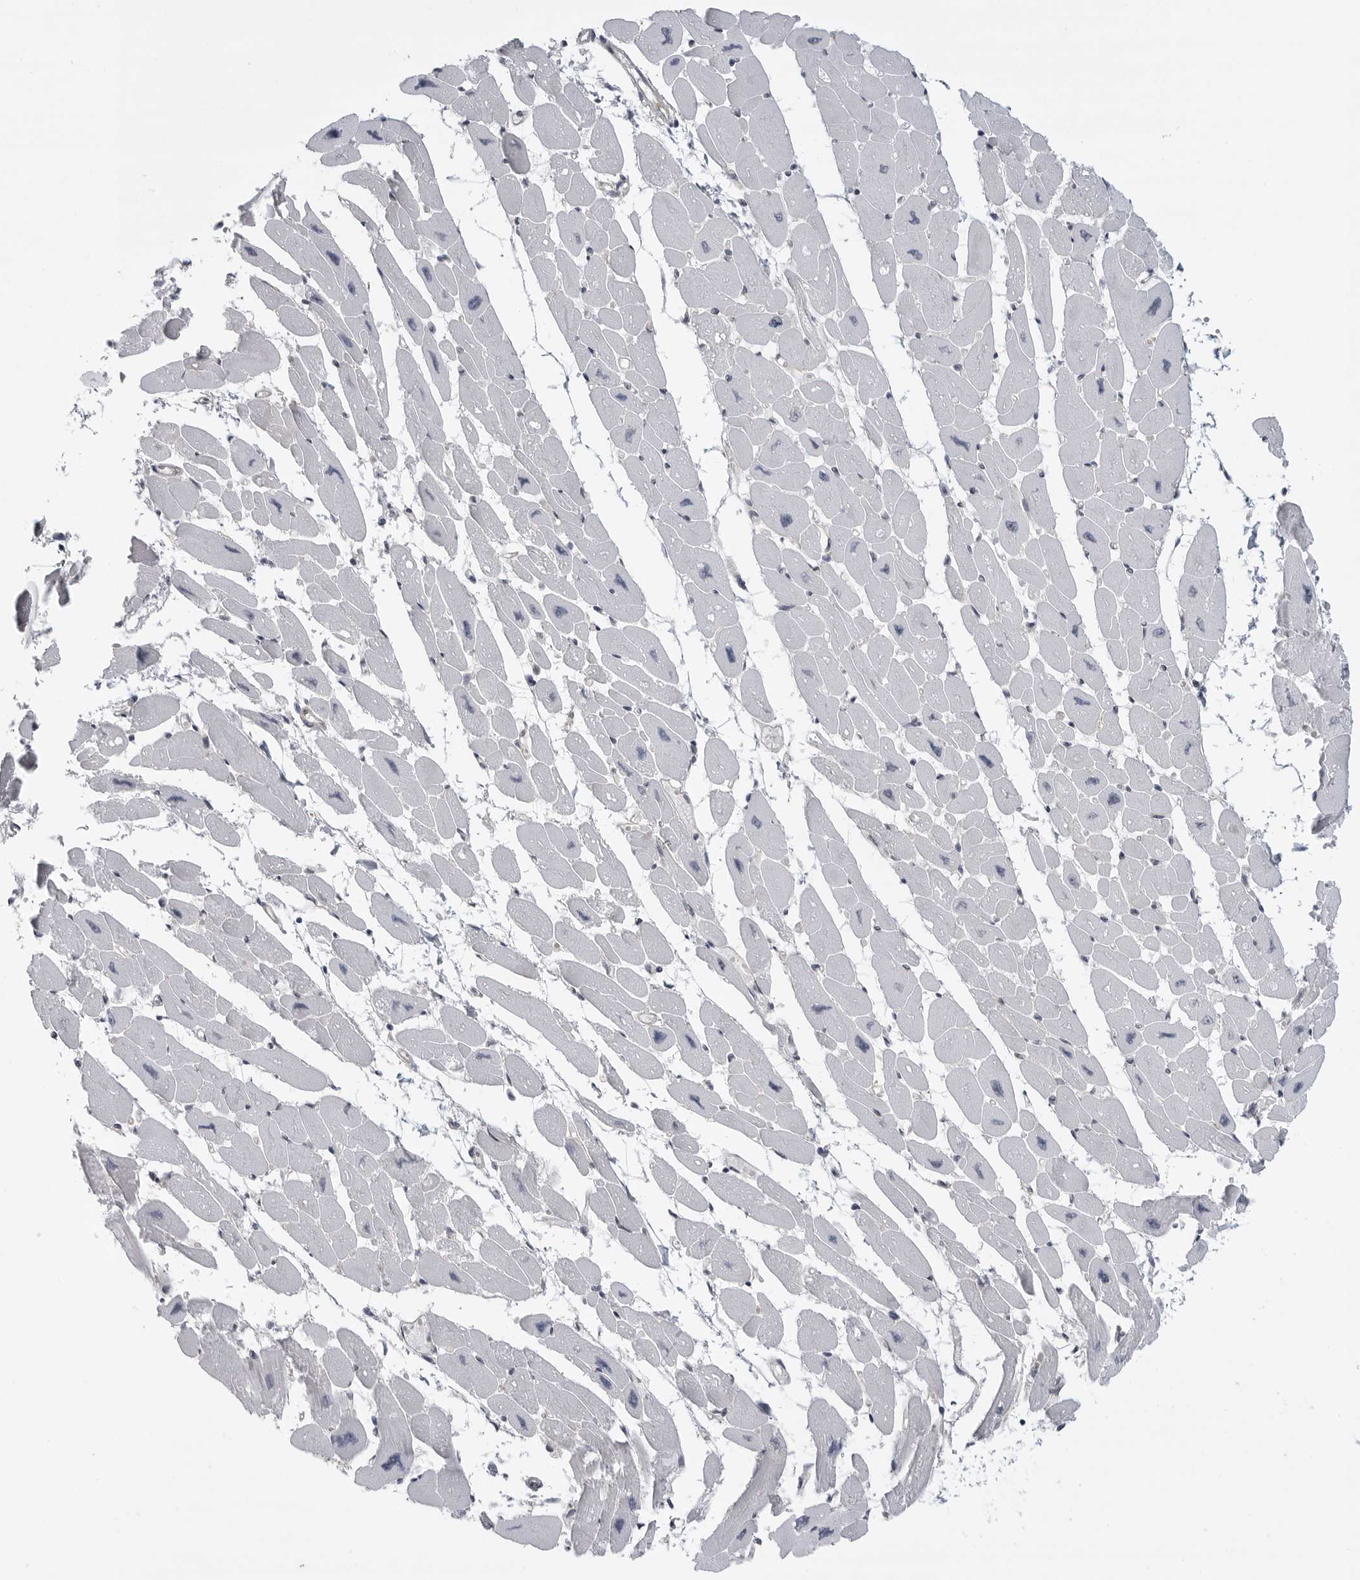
{"staining": {"intensity": "negative", "quantity": "none", "location": "none"}, "tissue": "heart muscle", "cell_type": "Cardiomyocytes", "image_type": "normal", "snomed": [{"axis": "morphology", "description": "Normal tissue, NOS"}, {"axis": "topography", "description": "Heart"}], "caption": "Human heart muscle stained for a protein using IHC demonstrates no positivity in cardiomyocytes.", "gene": "CEP295NL", "patient": {"sex": "female", "age": 54}}